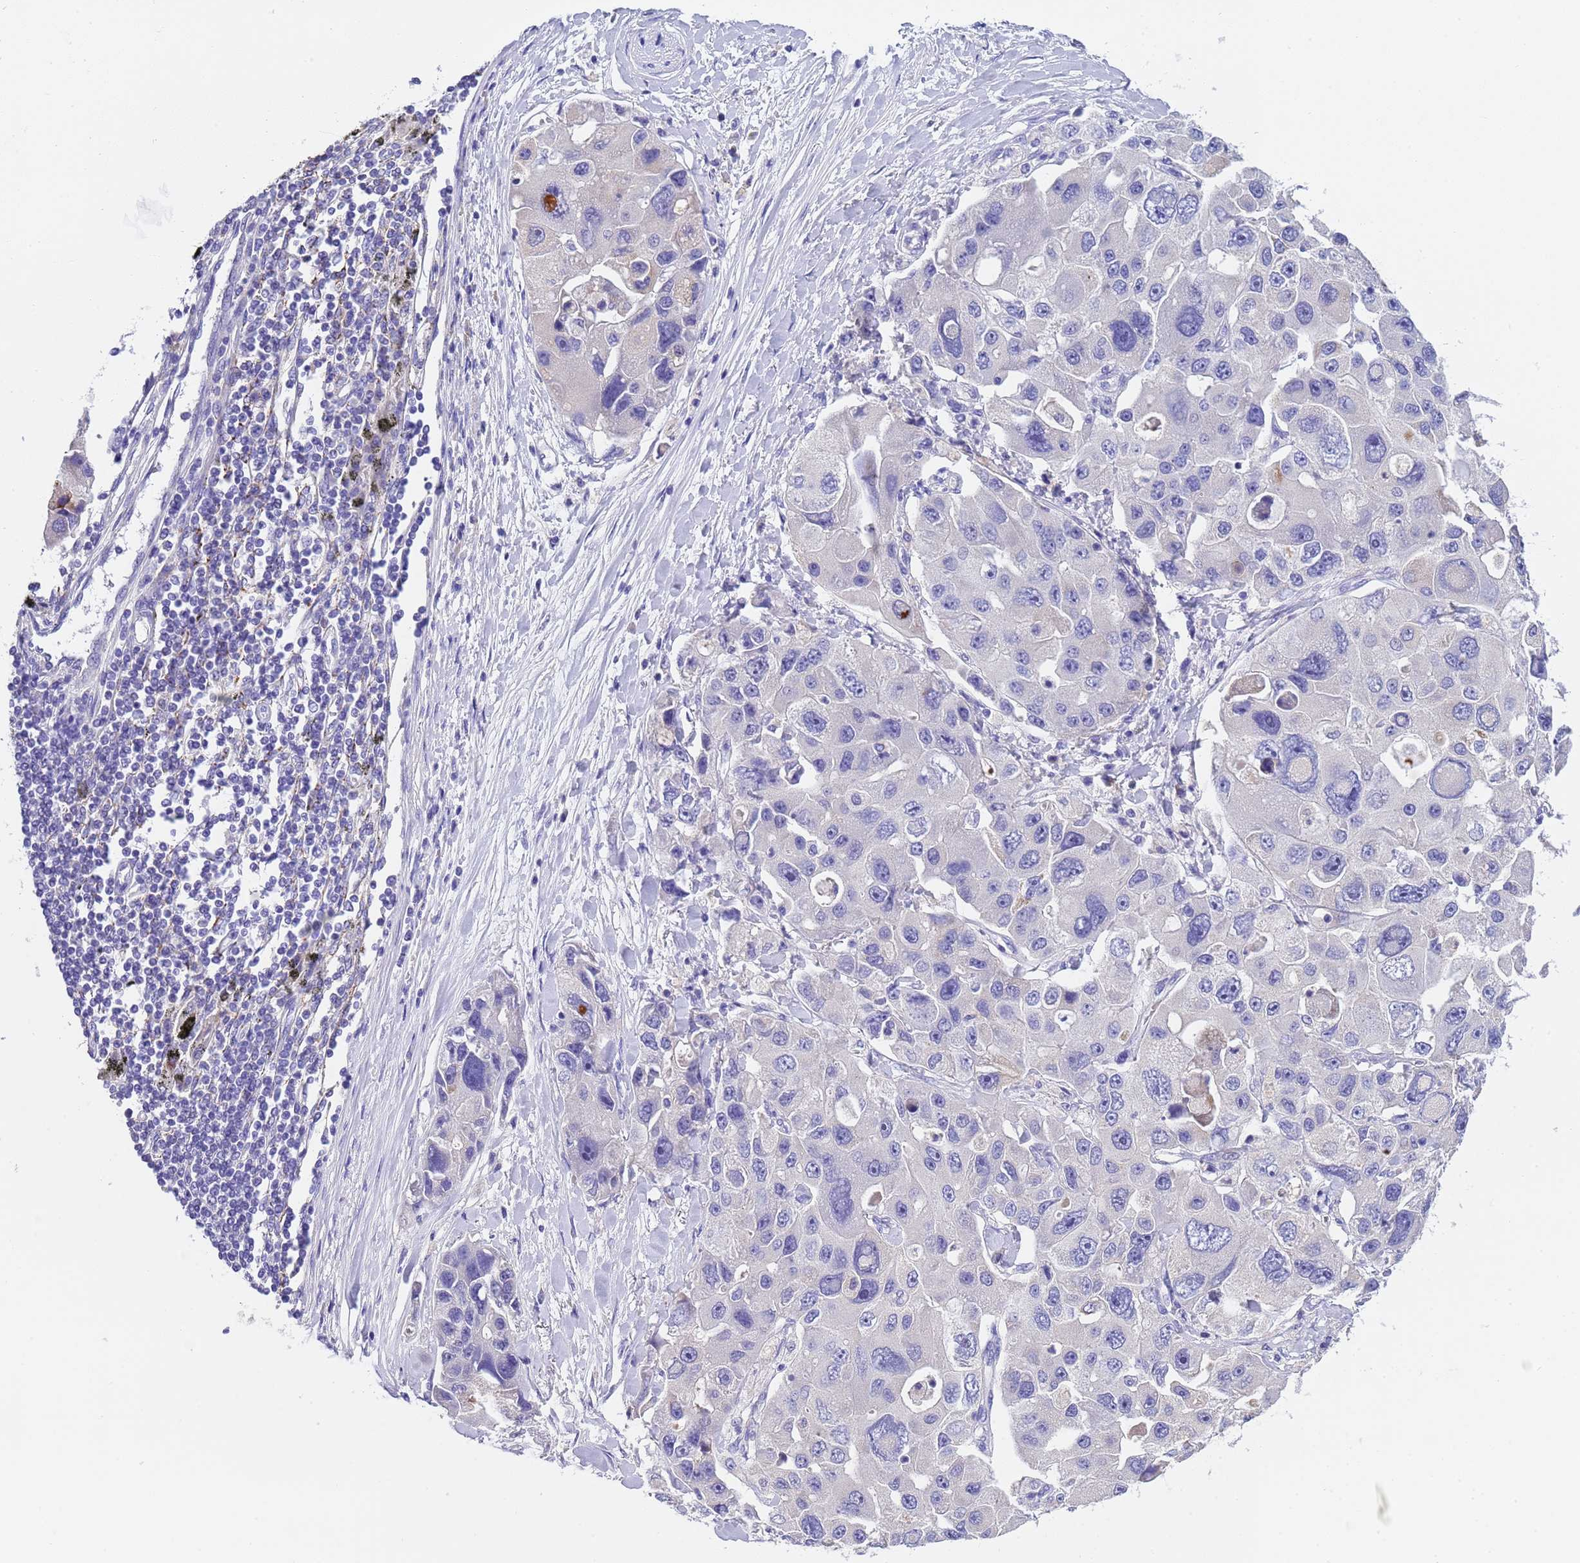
{"staining": {"intensity": "negative", "quantity": "none", "location": "none"}, "tissue": "lung cancer", "cell_type": "Tumor cells", "image_type": "cancer", "snomed": [{"axis": "morphology", "description": "Adenocarcinoma, NOS"}, {"axis": "topography", "description": "Lung"}], "caption": "Immunohistochemical staining of human lung cancer (adenocarcinoma) demonstrates no significant expression in tumor cells.", "gene": "SLC24A3", "patient": {"sex": "female", "age": 54}}